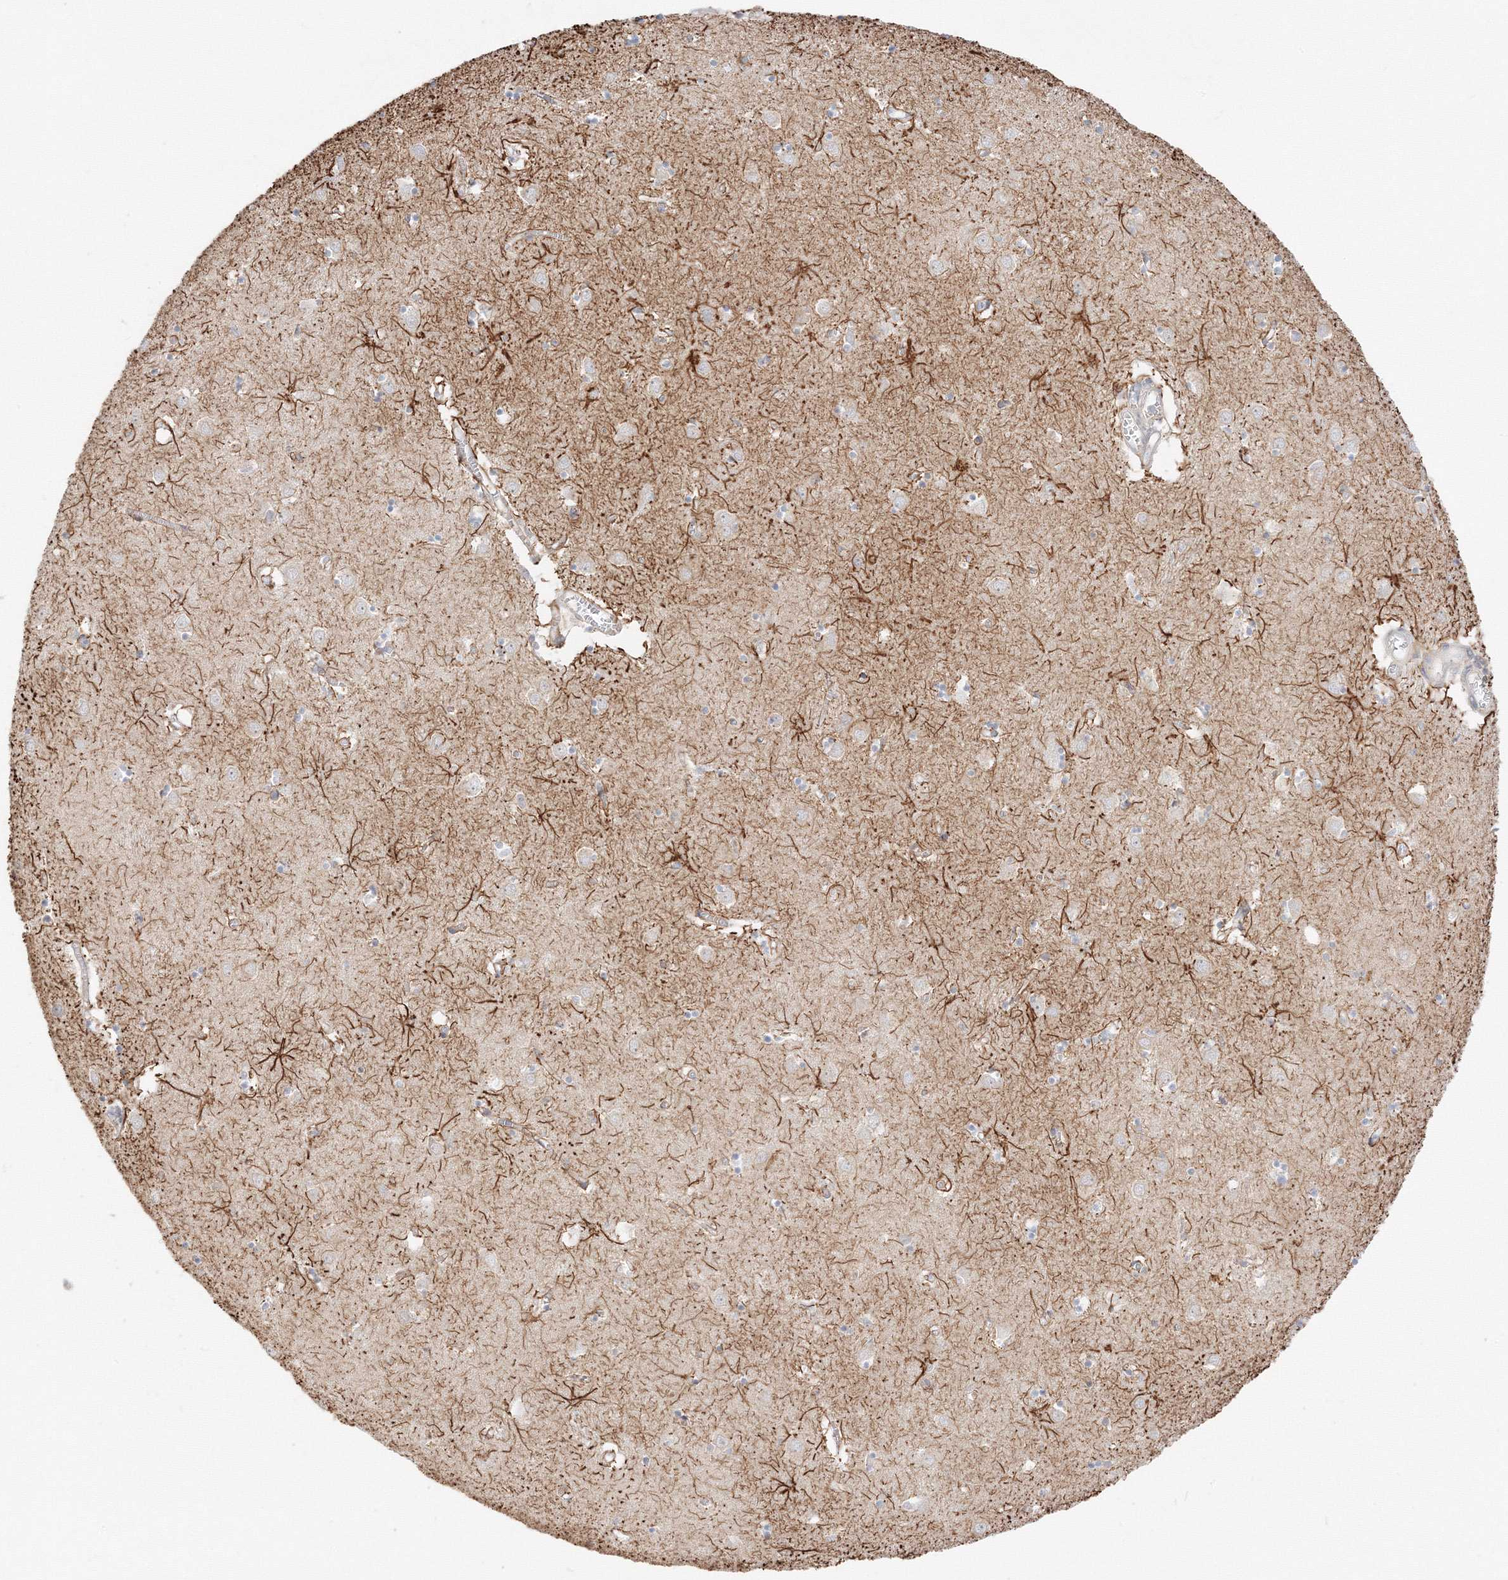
{"staining": {"intensity": "moderate", "quantity": "25%-75%", "location": "cytoplasmic/membranous"}, "tissue": "caudate", "cell_type": "Glial cells", "image_type": "normal", "snomed": [{"axis": "morphology", "description": "Normal tissue, NOS"}, {"axis": "topography", "description": "Lateral ventricle wall"}], "caption": "Immunohistochemical staining of unremarkable caudate displays 25%-75% levels of moderate cytoplasmic/membranous protein staining in about 25%-75% of glial cells.", "gene": "ETAA1", "patient": {"sex": "male", "age": 70}}